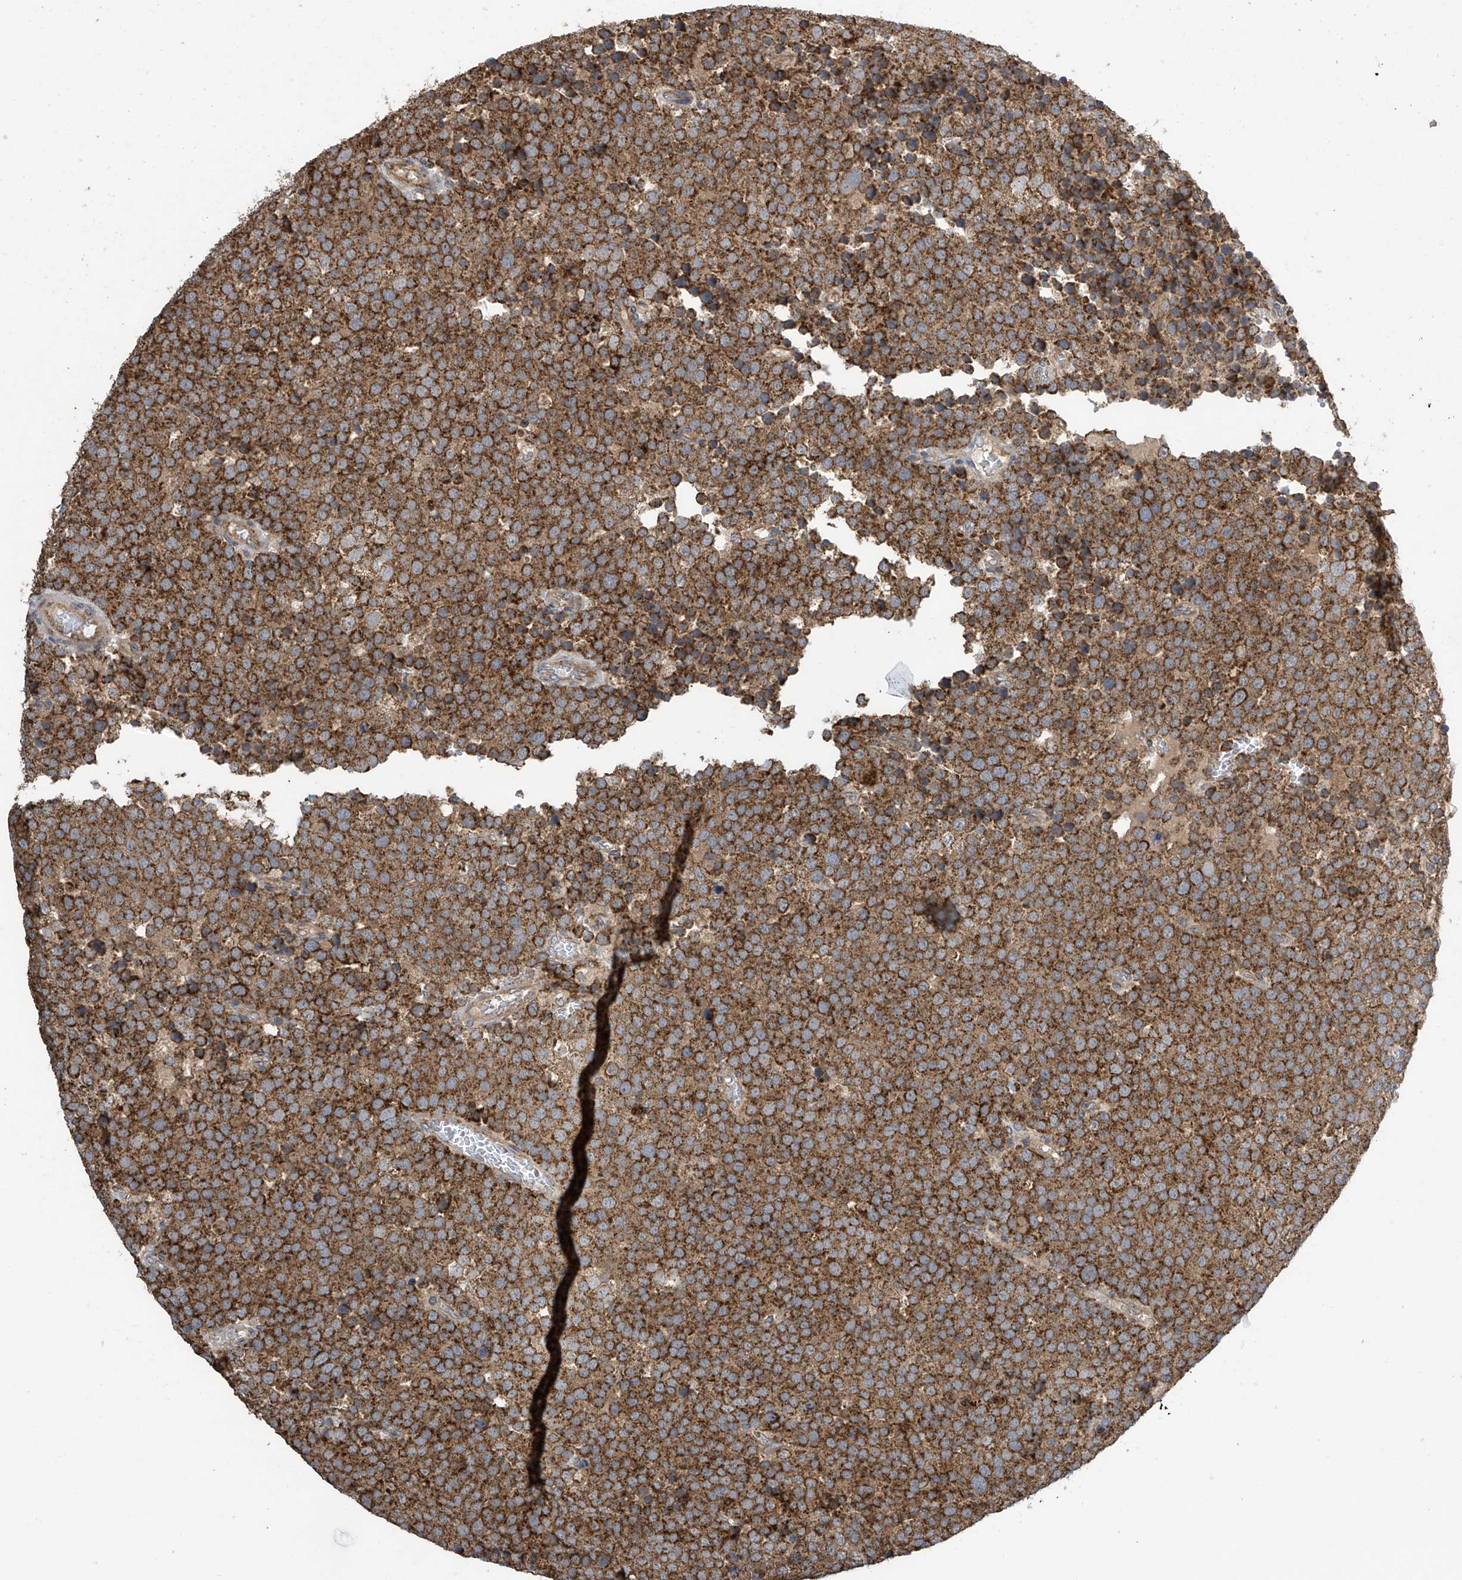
{"staining": {"intensity": "moderate", "quantity": ">75%", "location": "cytoplasmic/membranous"}, "tissue": "testis cancer", "cell_type": "Tumor cells", "image_type": "cancer", "snomed": [{"axis": "morphology", "description": "Seminoma, NOS"}, {"axis": "topography", "description": "Testis"}], "caption": "An image of testis cancer (seminoma) stained for a protein displays moderate cytoplasmic/membranous brown staining in tumor cells.", "gene": "PNPT1", "patient": {"sex": "male", "age": 71}}